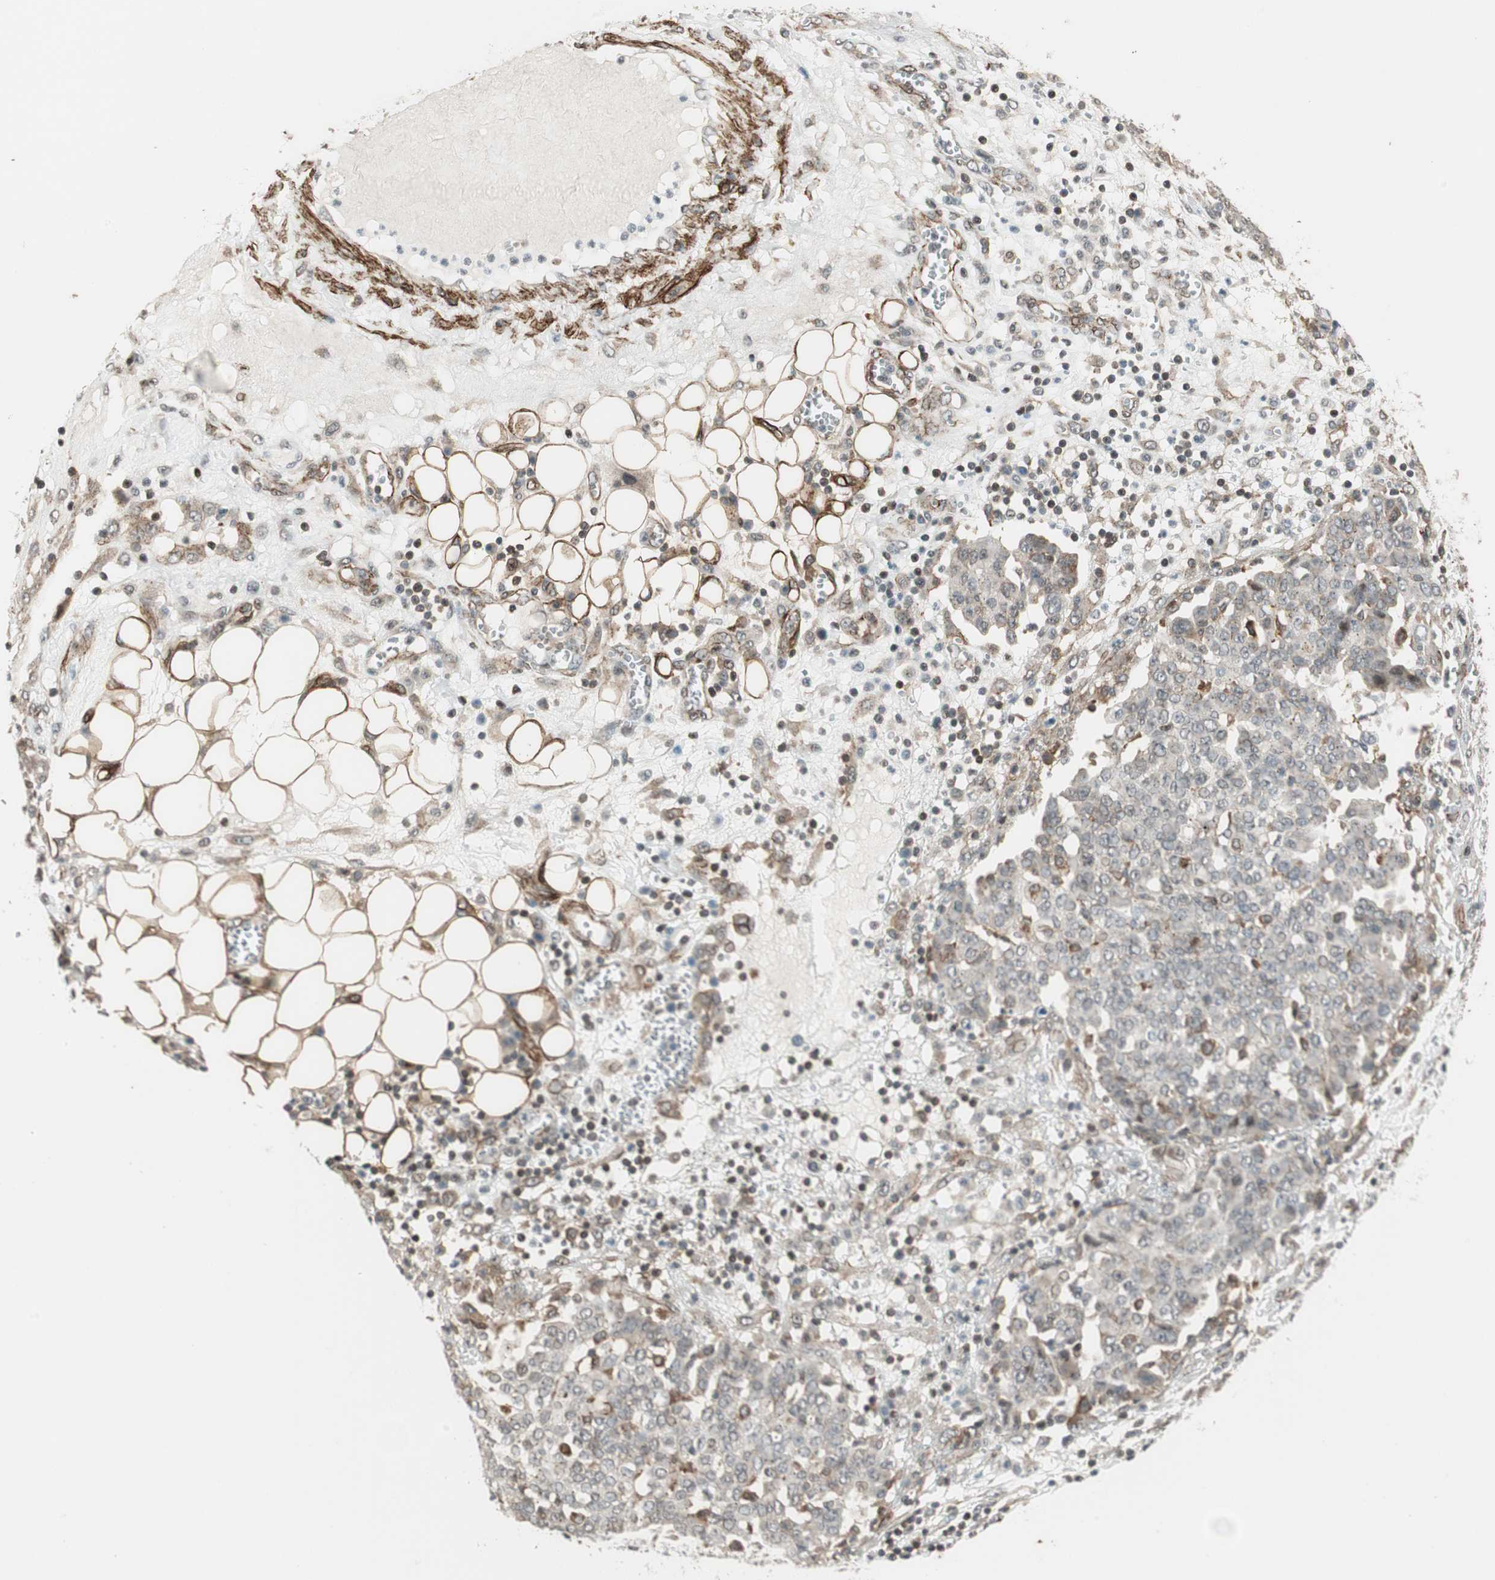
{"staining": {"intensity": "negative", "quantity": "none", "location": "none"}, "tissue": "ovarian cancer", "cell_type": "Tumor cells", "image_type": "cancer", "snomed": [{"axis": "morphology", "description": "Cystadenocarcinoma, serous, NOS"}, {"axis": "topography", "description": "Soft tissue"}, {"axis": "topography", "description": "Ovary"}], "caption": "An immunohistochemistry photomicrograph of ovarian cancer (serous cystadenocarcinoma) is shown. There is no staining in tumor cells of ovarian cancer (serous cystadenocarcinoma).", "gene": "CDK19", "patient": {"sex": "female", "age": 57}}